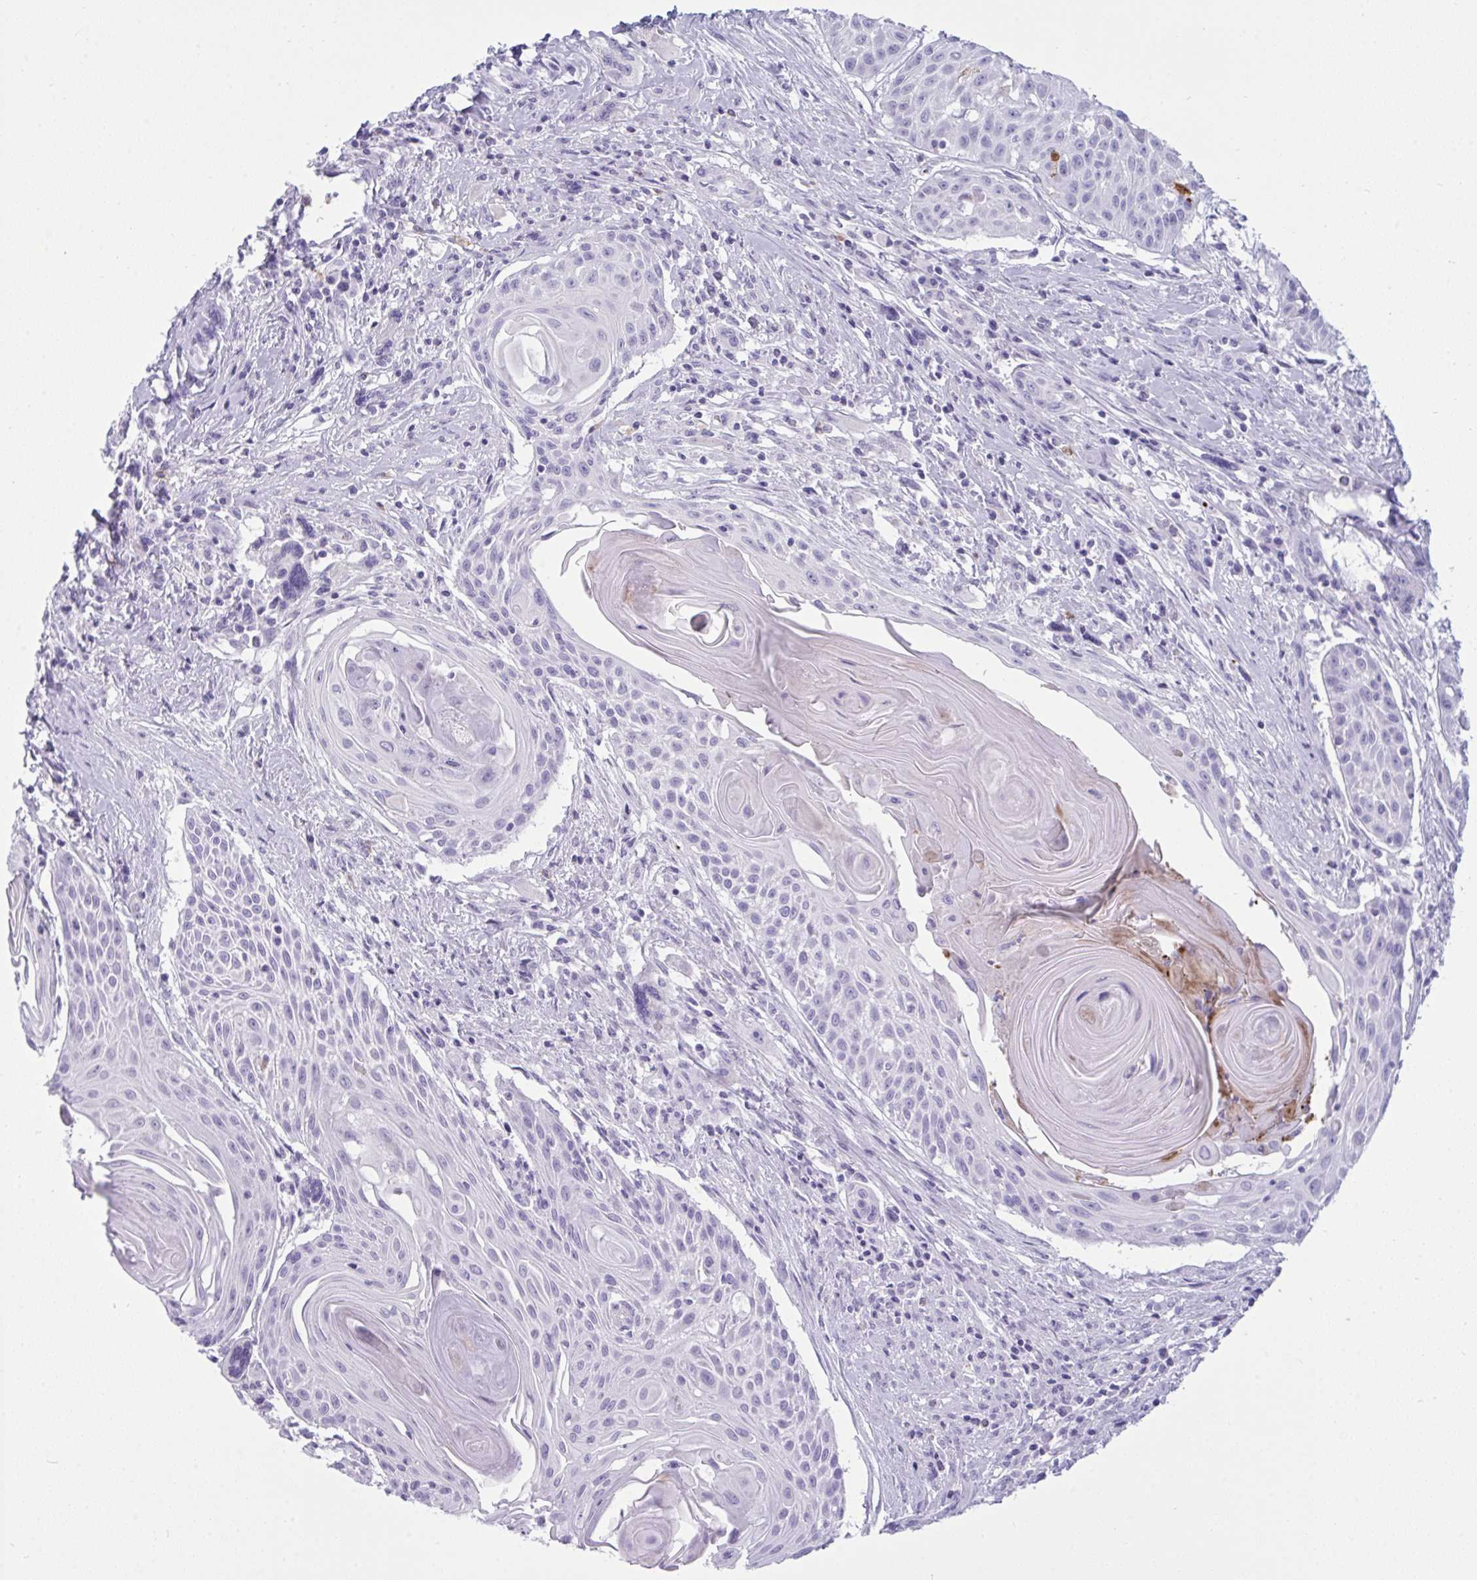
{"staining": {"intensity": "negative", "quantity": "none", "location": "none"}, "tissue": "head and neck cancer", "cell_type": "Tumor cells", "image_type": "cancer", "snomed": [{"axis": "morphology", "description": "Squamous cell carcinoma, NOS"}, {"axis": "topography", "description": "Lymph node"}, {"axis": "topography", "description": "Salivary gland"}, {"axis": "topography", "description": "Head-Neck"}], "caption": "Immunohistochemistry (IHC) micrograph of human head and neck cancer (squamous cell carcinoma) stained for a protein (brown), which exhibits no staining in tumor cells.", "gene": "ARHGAP42", "patient": {"sex": "female", "age": 74}}